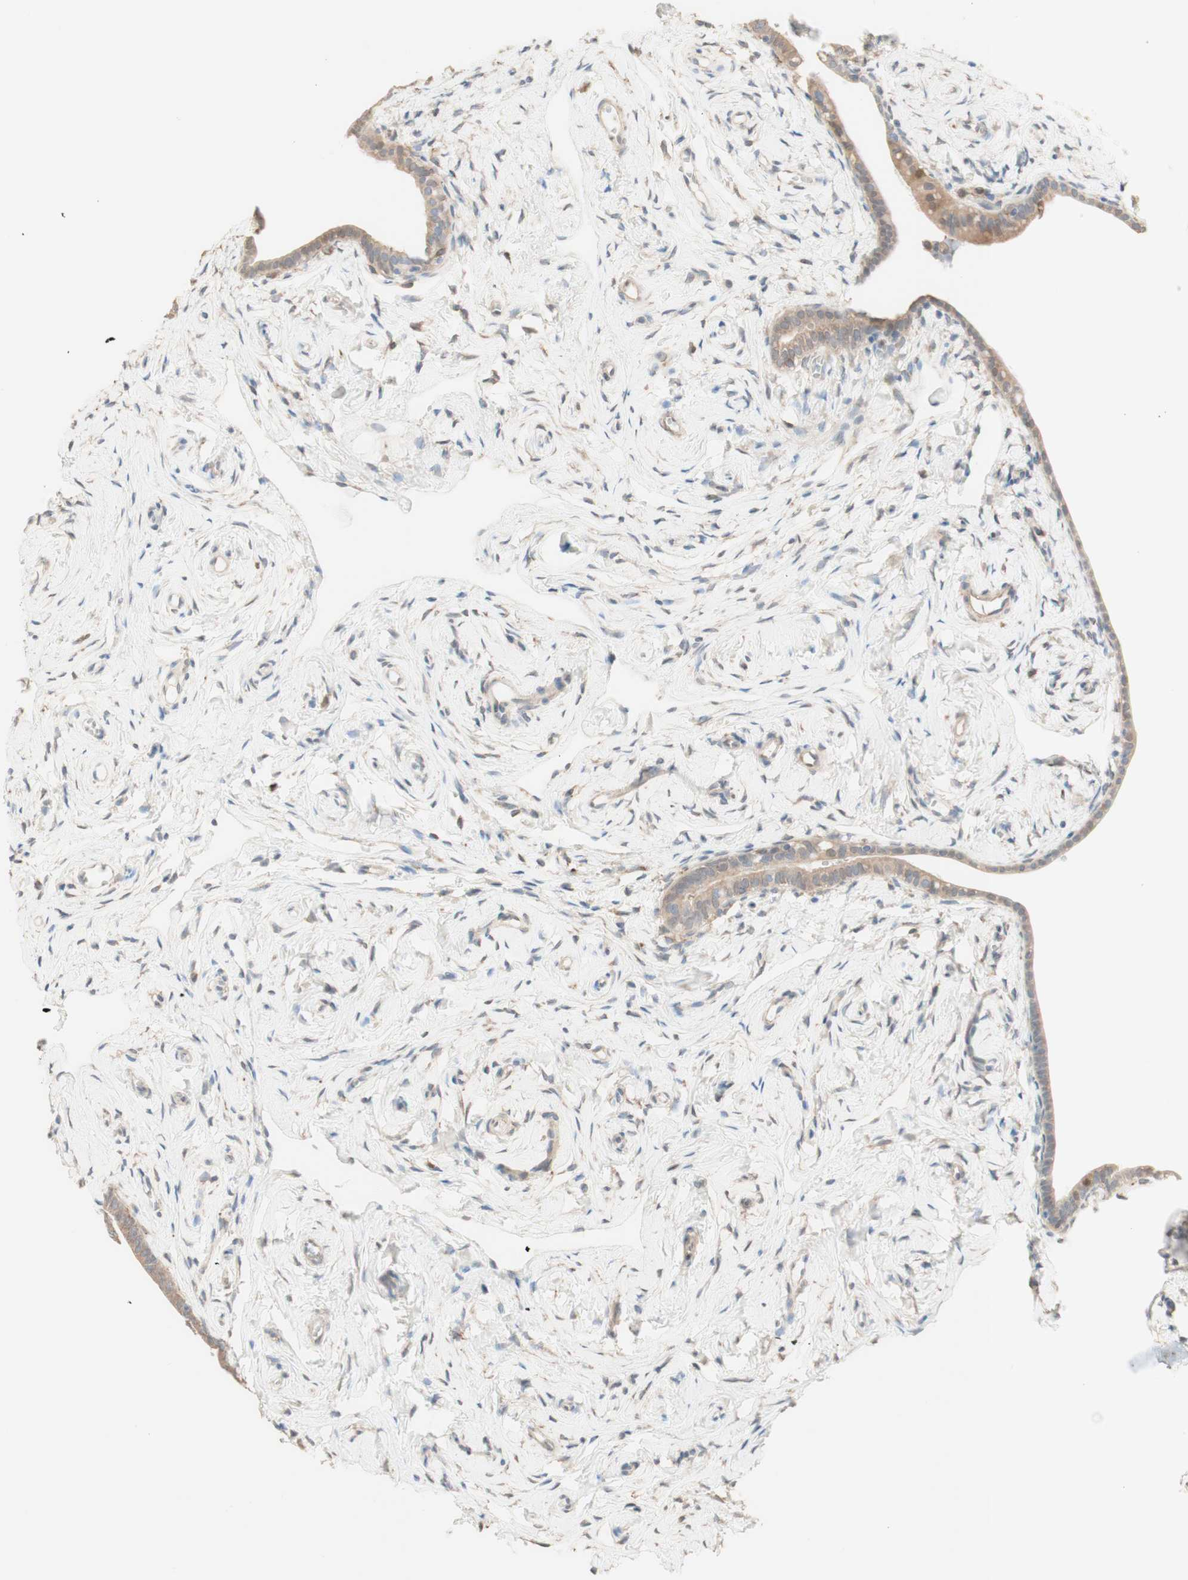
{"staining": {"intensity": "weak", "quantity": ">75%", "location": "cytoplasmic/membranous"}, "tissue": "fallopian tube", "cell_type": "Glandular cells", "image_type": "normal", "snomed": [{"axis": "morphology", "description": "Normal tissue, NOS"}, {"axis": "topography", "description": "Fallopian tube"}], "caption": "Protein analysis of unremarkable fallopian tube exhibits weak cytoplasmic/membranous staining in about >75% of glandular cells. Using DAB (3,3'-diaminobenzidine) (brown) and hematoxylin (blue) stains, captured at high magnification using brightfield microscopy.", "gene": "COMT", "patient": {"sex": "female", "age": 71}}